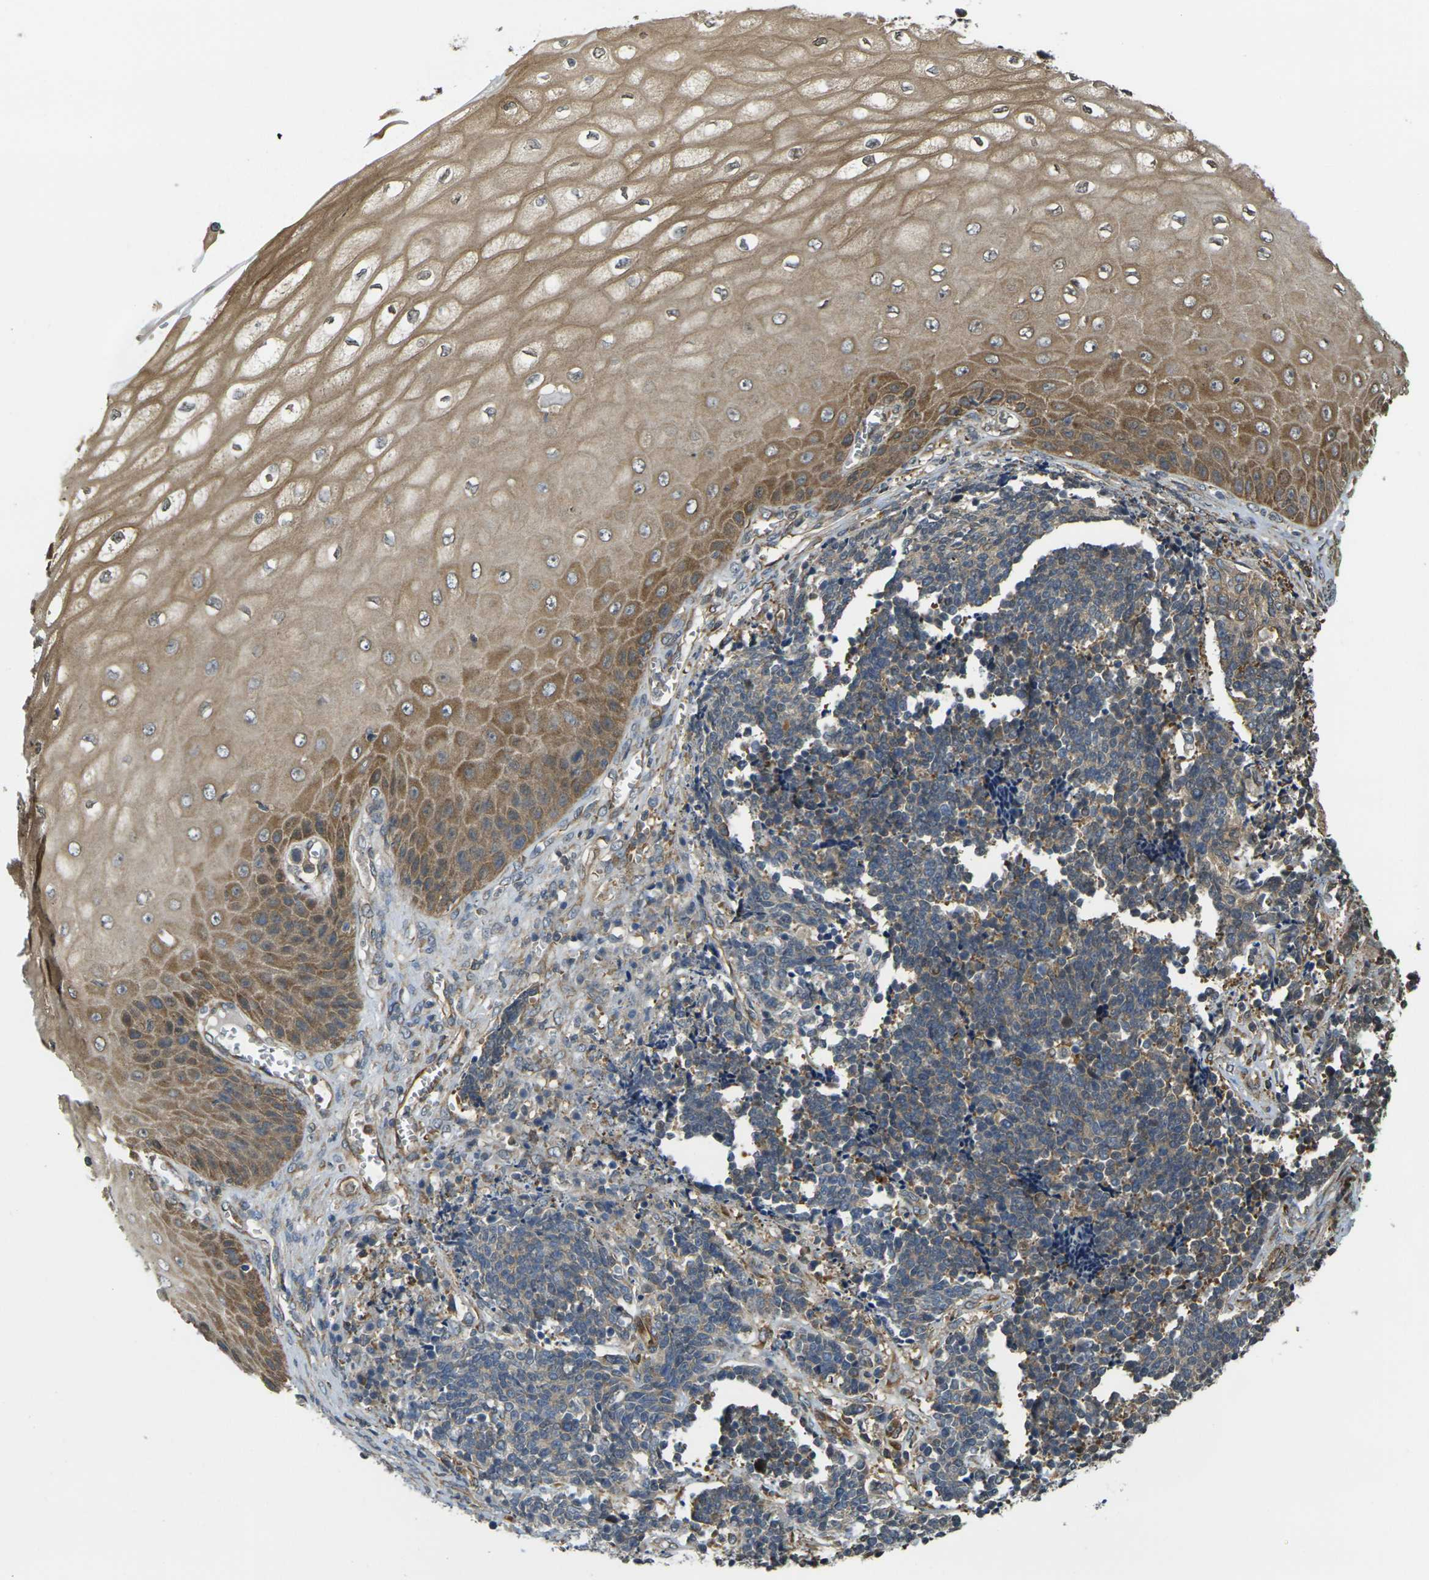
{"staining": {"intensity": "weak", "quantity": ">75%", "location": "cytoplasmic/membranous"}, "tissue": "cervical cancer", "cell_type": "Tumor cells", "image_type": "cancer", "snomed": [{"axis": "morphology", "description": "Squamous cell carcinoma, NOS"}, {"axis": "topography", "description": "Cervix"}], "caption": "Squamous cell carcinoma (cervical) stained for a protein (brown) displays weak cytoplasmic/membranous positive positivity in about >75% of tumor cells.", "gene": "CAST", "patient": {"sex": "female", "age": 35}}